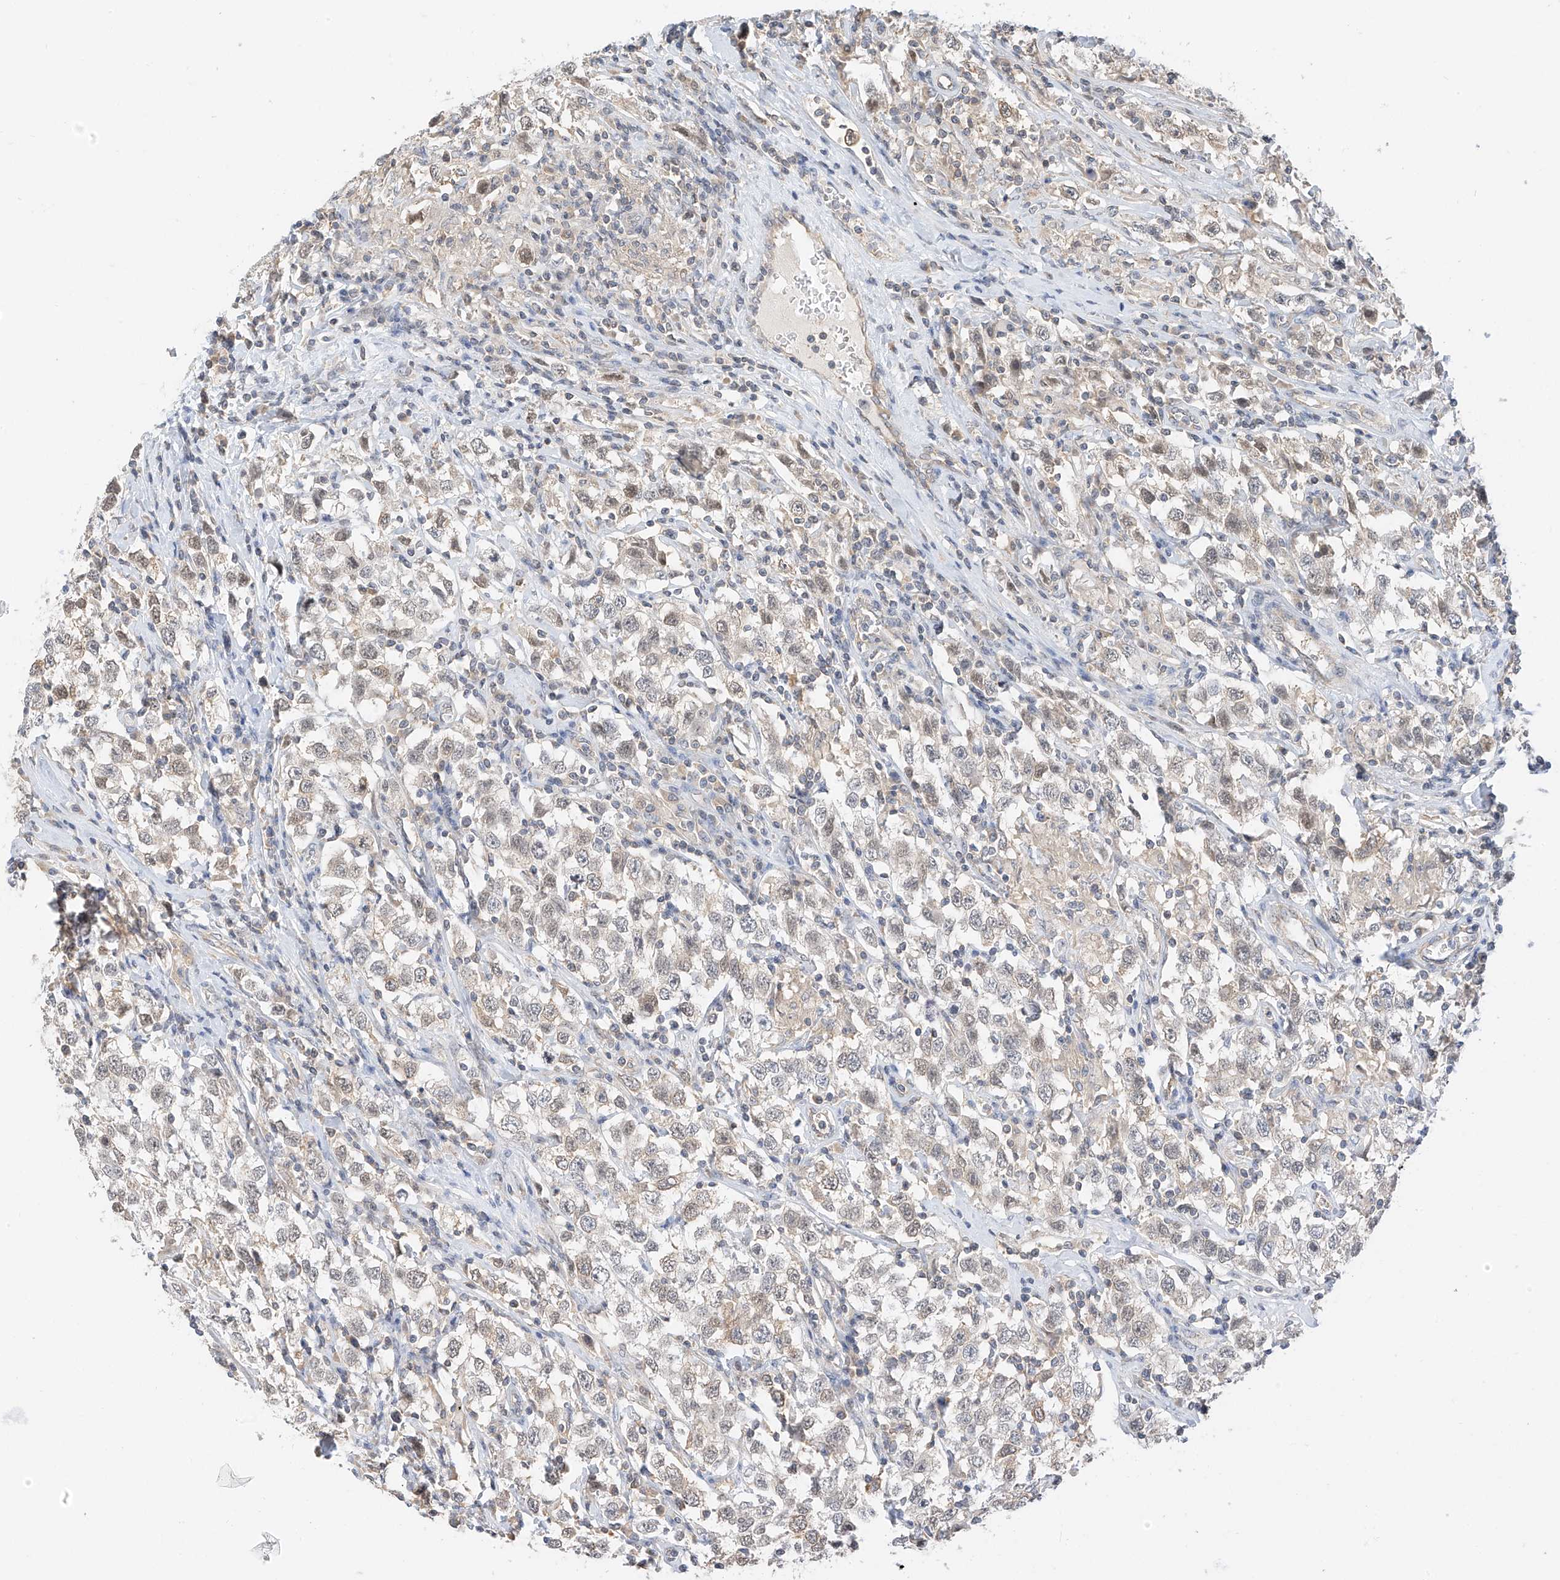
{"staining": {"intensity": "moderate", "quantity": "<25%", "location": "cytoplasmic/membranous"}, "tissue": "testis cancer", "cell_type": "Tumor cells", "image_type": "cancer", "snomed": [{"axis": "morphology", "description": "Seminoma, NOS"}, {"axis": "topography", "description": "Testis"}], "caption": "Immunohistochemical staining of seminoma (testis) demonstrates low levels of moderate cytoplasmic/membranous staining in about <25% of tumor cells. Using DAB (brown) and hematoxylin (blue) stains, captured at high magnification using brightfield microscopy.", "gene": "PPA2", "patient": {"sex": "male", "age": 41}}